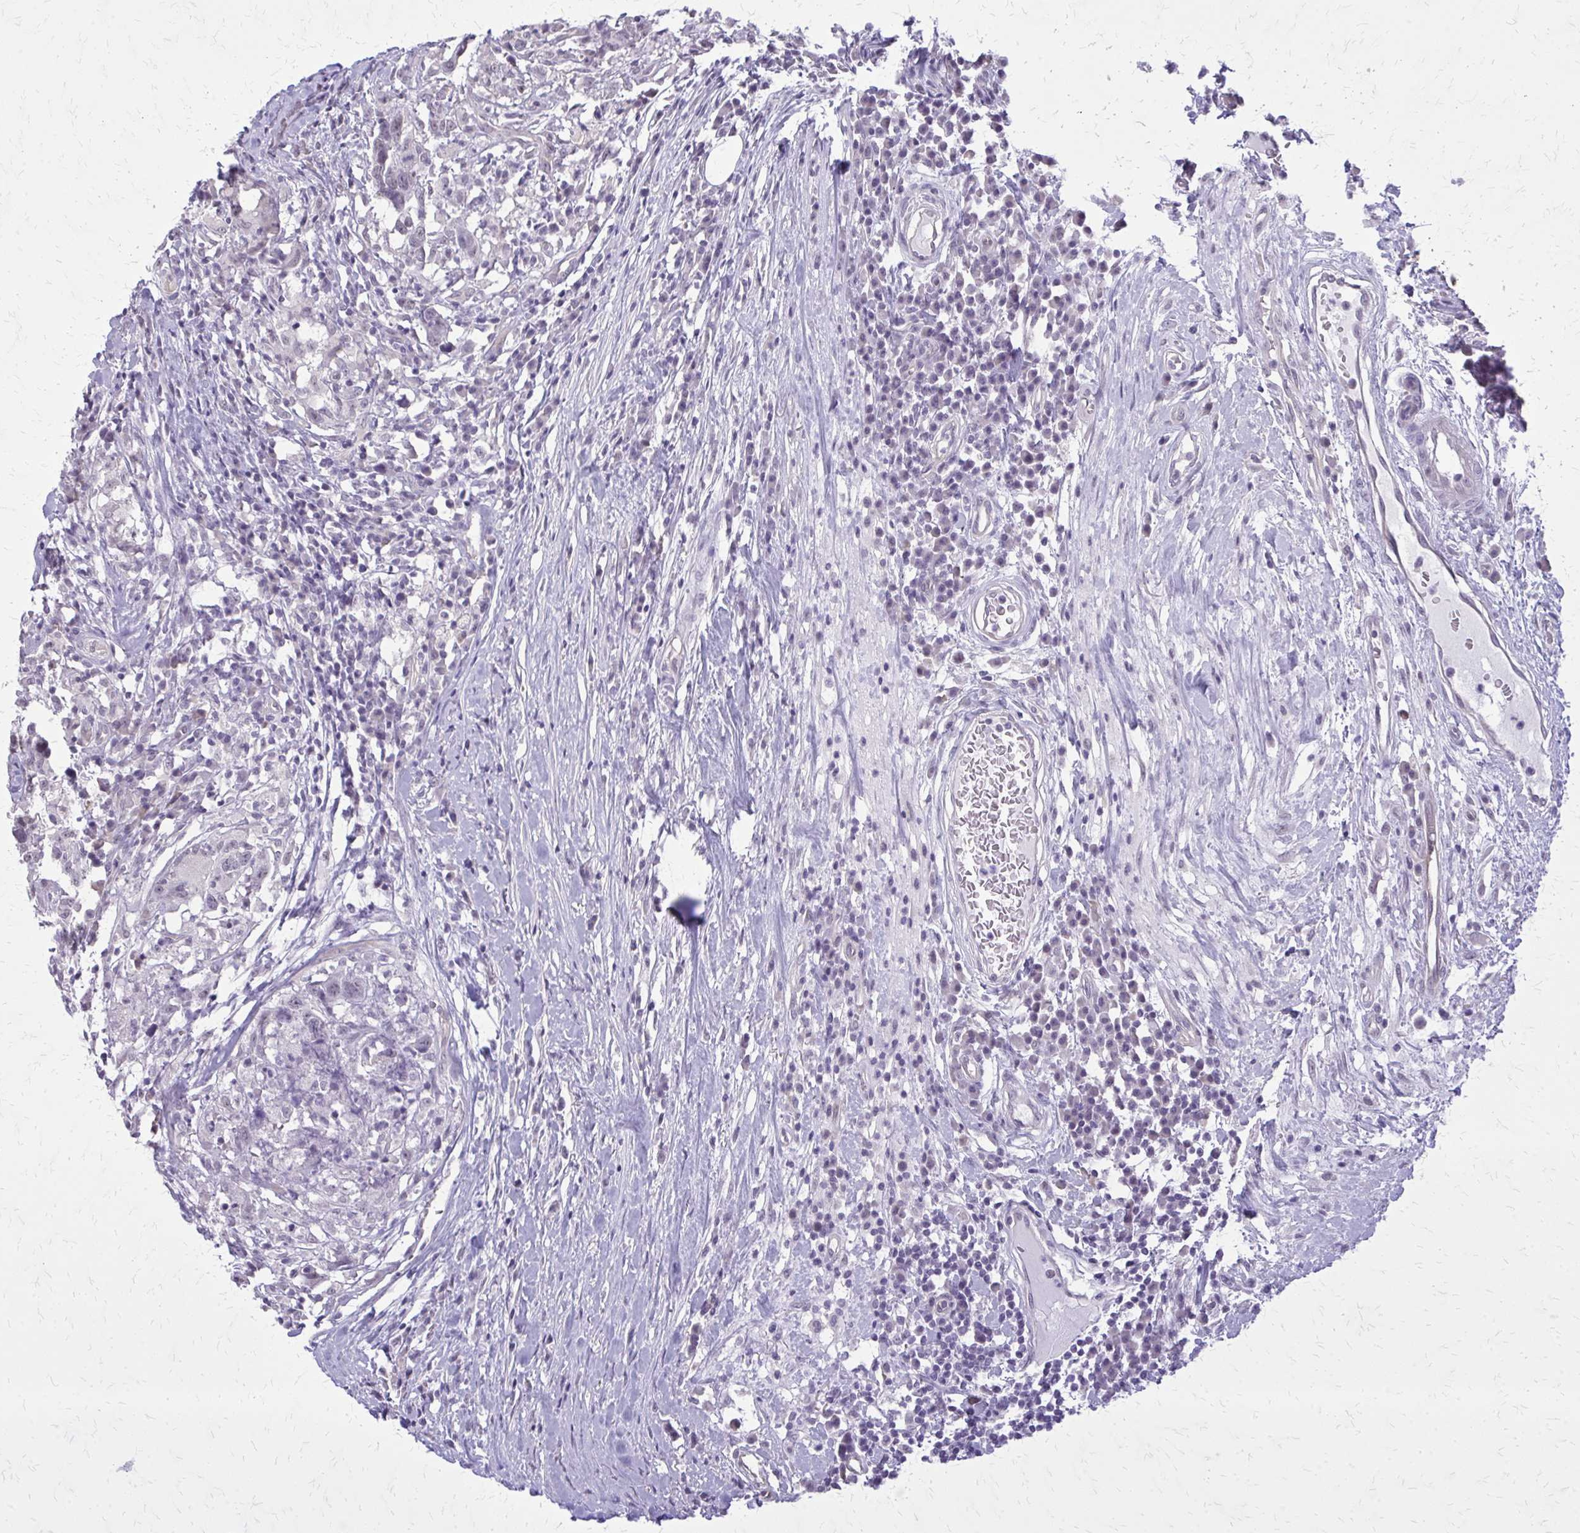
{"staining": {"intensity": "negative", "quantity": "none", "location": "none"}, "tissue": "head and neck cancer", "cell_type": "Tumor cells", "image_type": "cancer", "snomed": [{"axis": "morphology", "description": "Normal tissue, NOS"}, {"axis": "morphology", "description": "Squamous cell carcinoma, NOS"}, {"axis": "topography", "description": "Skeletal muscle"}, {"axis": "topography", "description": "Vascular tissue"}, {"axis": "topography", "description": "Peripheral nerve tissue"}, {"axis": "topography", "description": "Head-Neck"}], "caption": "Tumor cells are negative for protein expression in human head and neck cancer (squamous cell carcinoma). Brightfield microscopy of immunohistochemistry stained with DAB (brown) and hematoxylin (blue), captured at high magnification.", "gene": "PLCB1", "patient": {"sex": "male", "age": 66}}